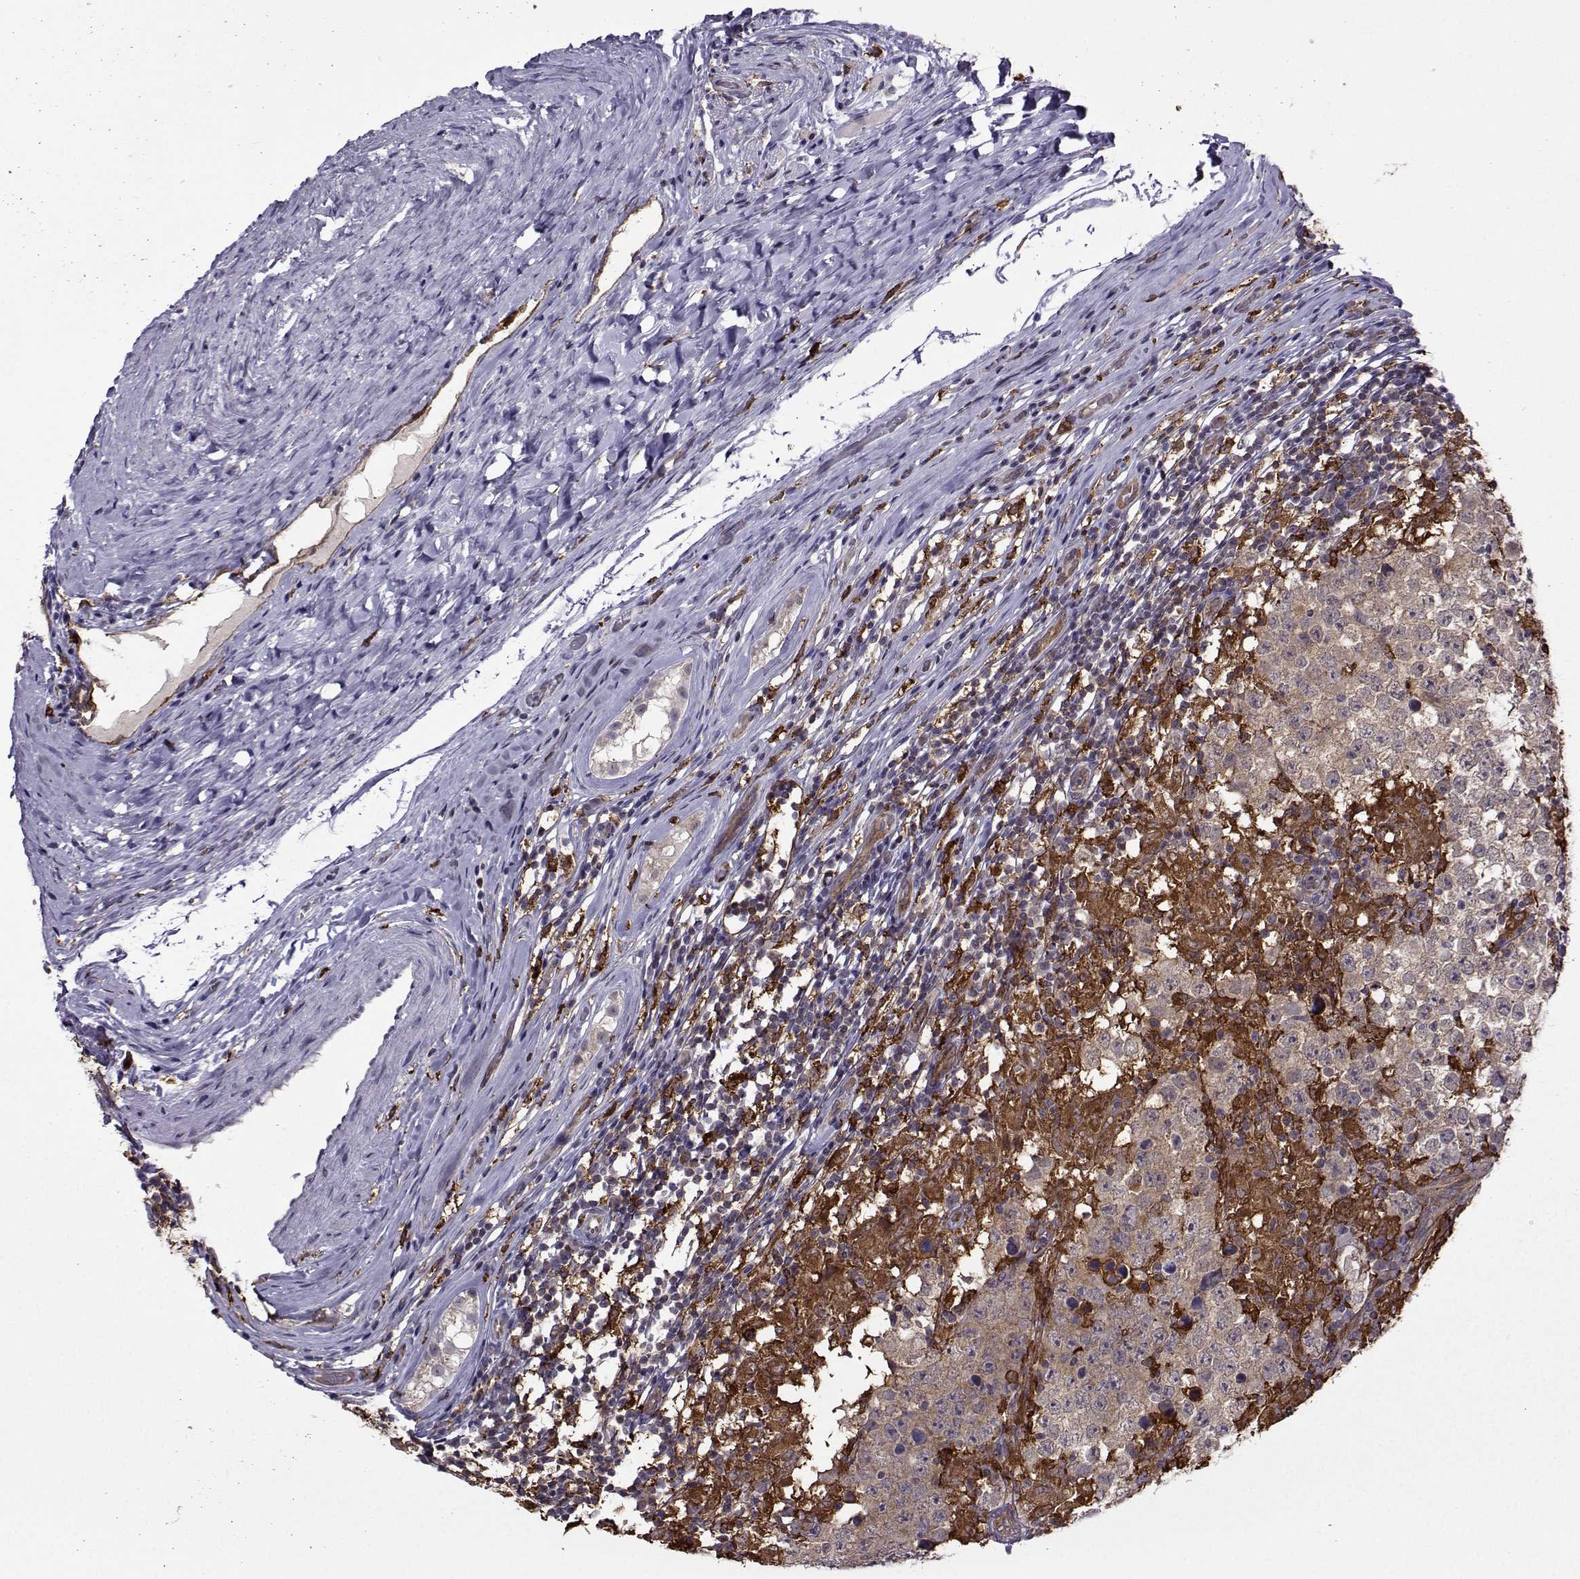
{"staining": {"intensity": "negative", "quantity": "none", "location": "none"}, "tissue": "testis cancer", "cell_type": "Tumor cells", "image_type": "cancer", "snomed": [{"axis": "morphology", "description": "Seminoma, NOS"}, {"axis": "morphology", "description": "Carcinoma, Embryonal, NOS"}, {"axis": "topography", "description": "Testis"}], "caption": "Testis cancer (embryonal carcinoma) stained for a protein using IHC reveals no positivity tumor cells.", "gene": "DDX20", "patient": {"sex": "male", "age": 41}}